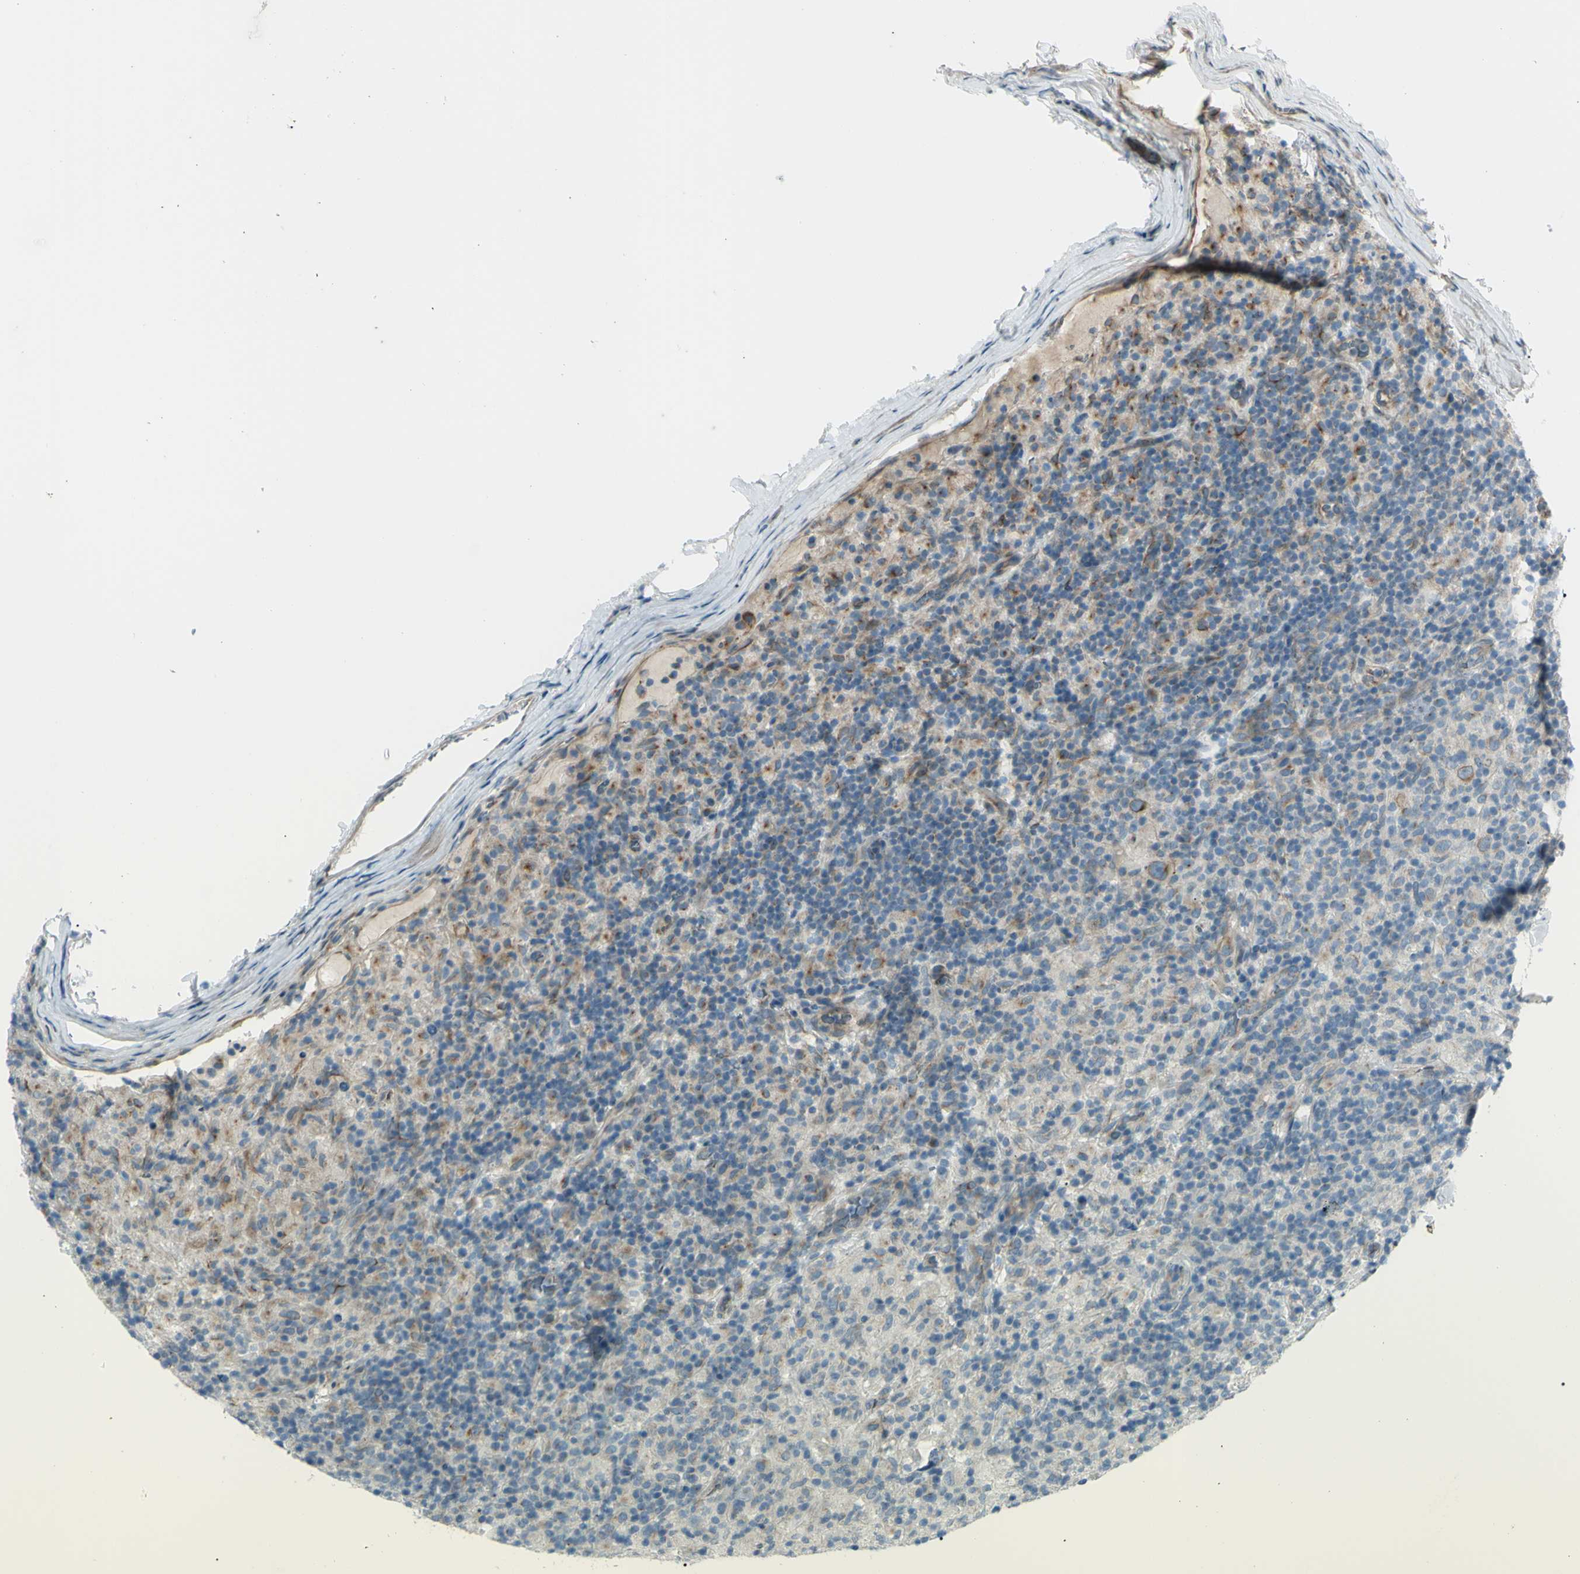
{"staining": {"intensity": "moderate", "quantity": ">75%", "location": "cytoplasmic/membranous"}, "tissue": "lymphoma", "cell_type": "Tumor cells", "image_type": "cancer", "snomed": [{"axis": "morphology", "description": "Hodgkin's disease, NOS"}, {"axis": "topography", "description": "Lymph node"}], "caption": "DAB (3,3'-diaminobenzidine) immunohistochemical staining of human Hodgkin's disease reveals moderate cytoplasmic/membranous protein positivity in approximately >75% of tumor cells. The protein of interest is shown in brown color, while the nuclei are stained blue.", "gene": "LRRK1", "patient": {"sex": "male", "age": 70}}